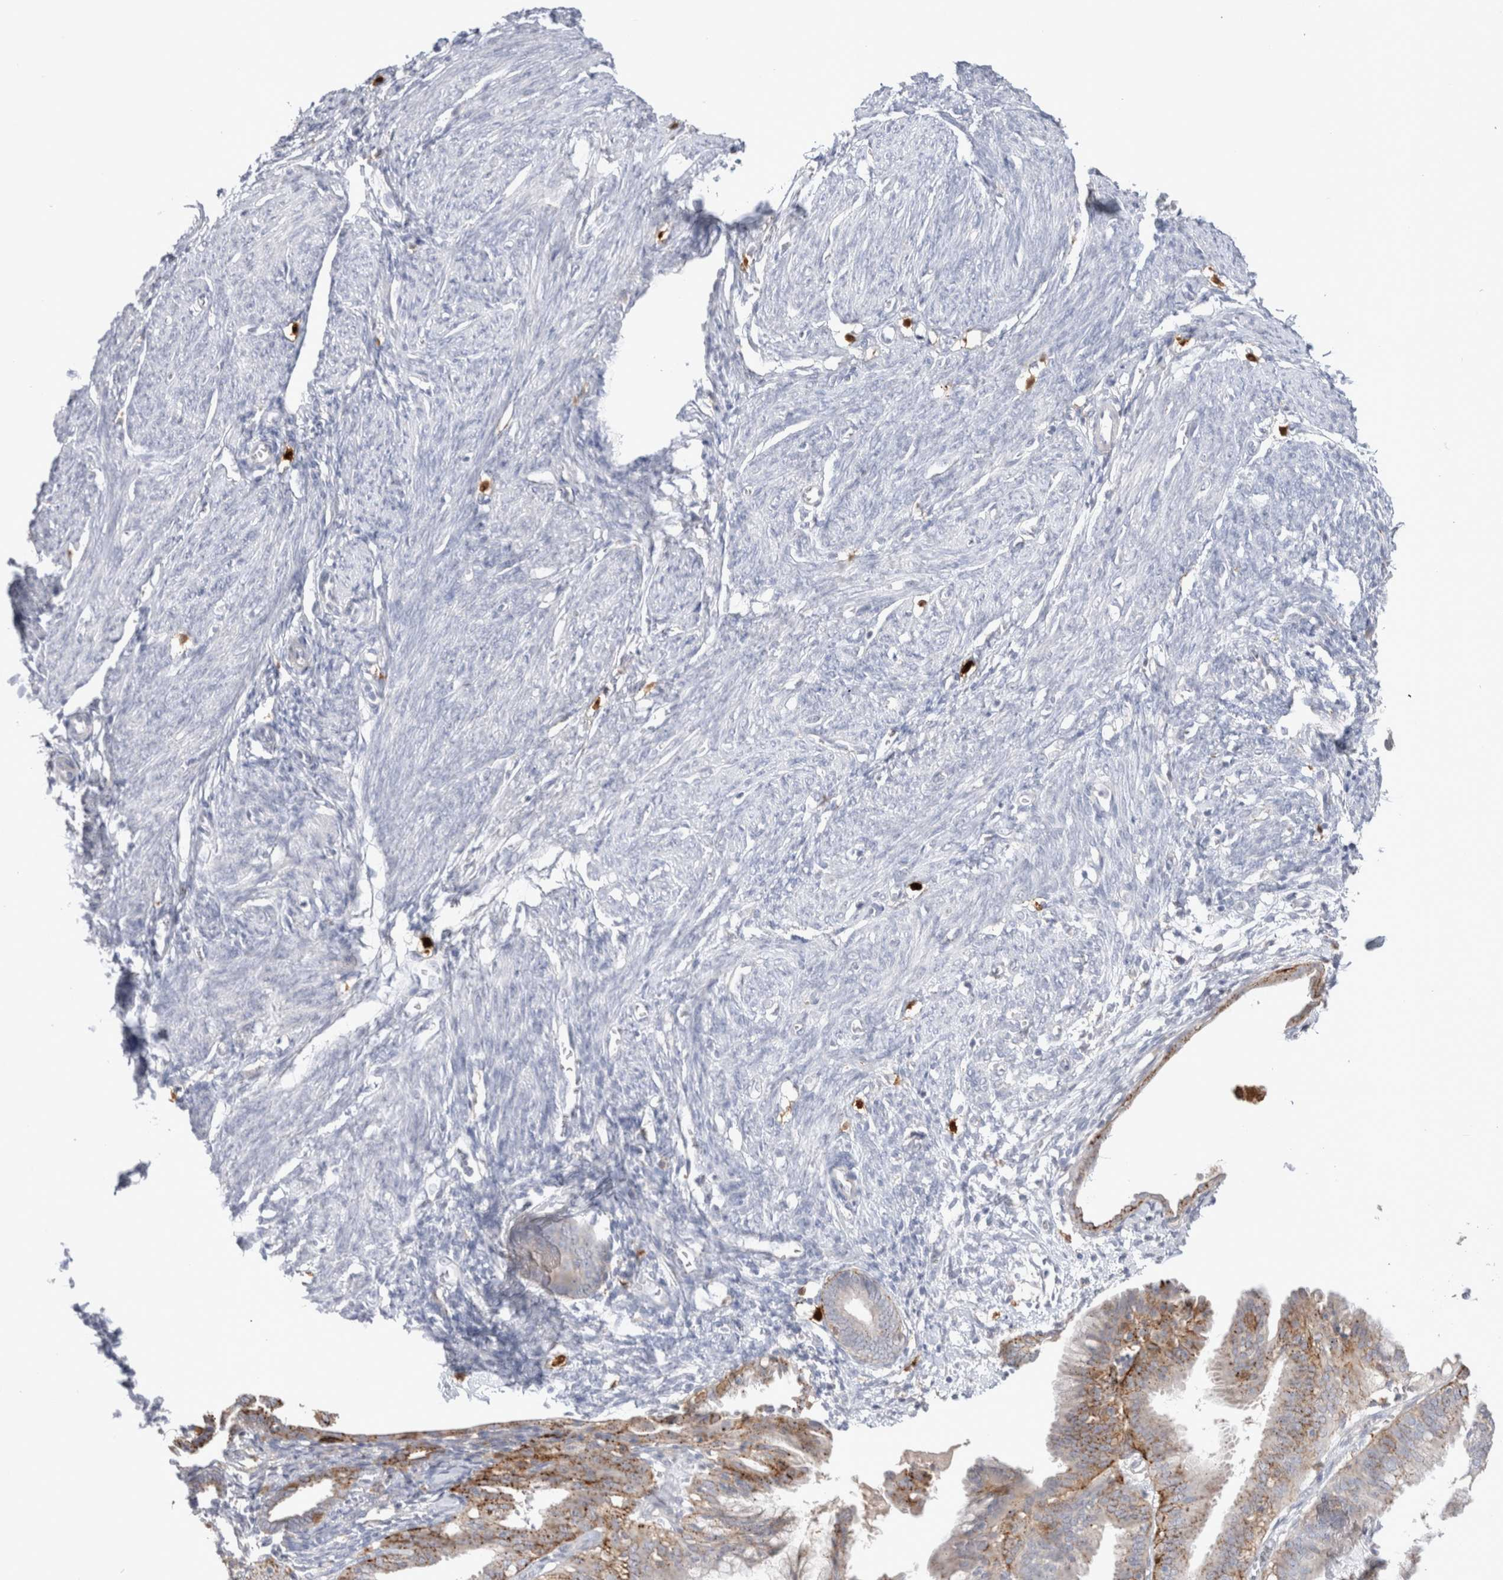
{"staining": {"intensity": "negative", "quantity": "none", "location": "none"}, "tissue": "endometrium", "cell_type": "Cells in endometrial stroma", "image_type": "normal", "snomed": [{"axis": "morphology", "description": "Normal tissue, NOS"}, {"axis": "morphology", "description": "Adenocarcinoma, NOS"}, {"axis": "topography", "description": "Endometrium"}], "caption": "Immunohistochemistry micrograph of normal endometrium: human endometrium stained with DAB exhibits no significant protein staining in cells in endometrial stroma.", "gene": "HPGDS", "patient": {"sex": "female", "age": 57}}